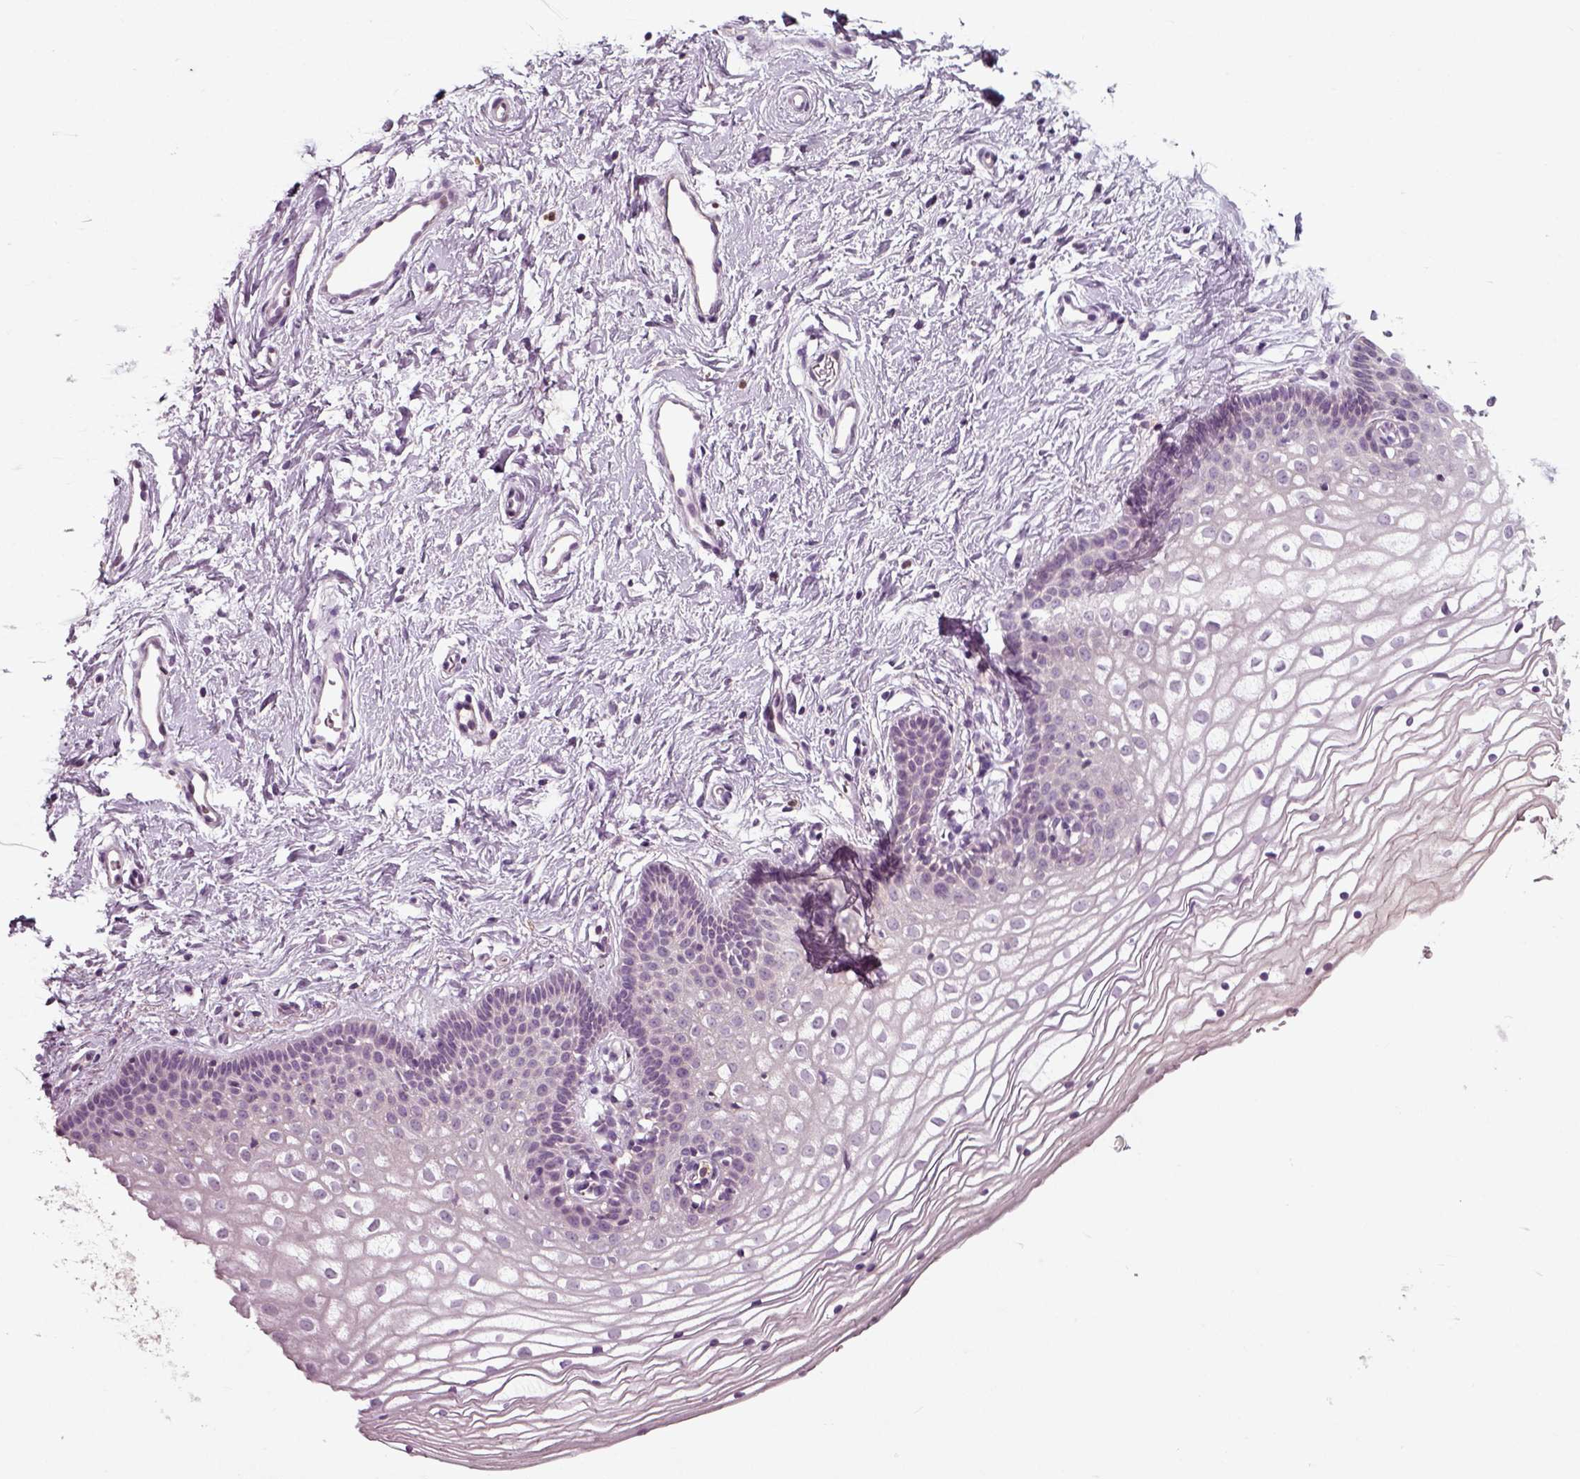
{"staining": {"intensity": "negative", "quantity": "none", "location": "none"}, "tissue": "vagina", "cell_type": "Squamous epithelial cells", "image_type": "normal", "snomed": [{"axis": "morphology", "description": "Normal tissue, NOS"}, {"axis": "topography", "description": "Vagina"}], "caption": "Immunohistochemistry micrograph of unremarkable vagina stained for a protein (brown), which reveals no expression in squamous epithelial cells. (Immunohistochemistry, brightfield microscopy, high magnification).", "gene": "RND2", "patient": {"sex": "female", "age": 36}}